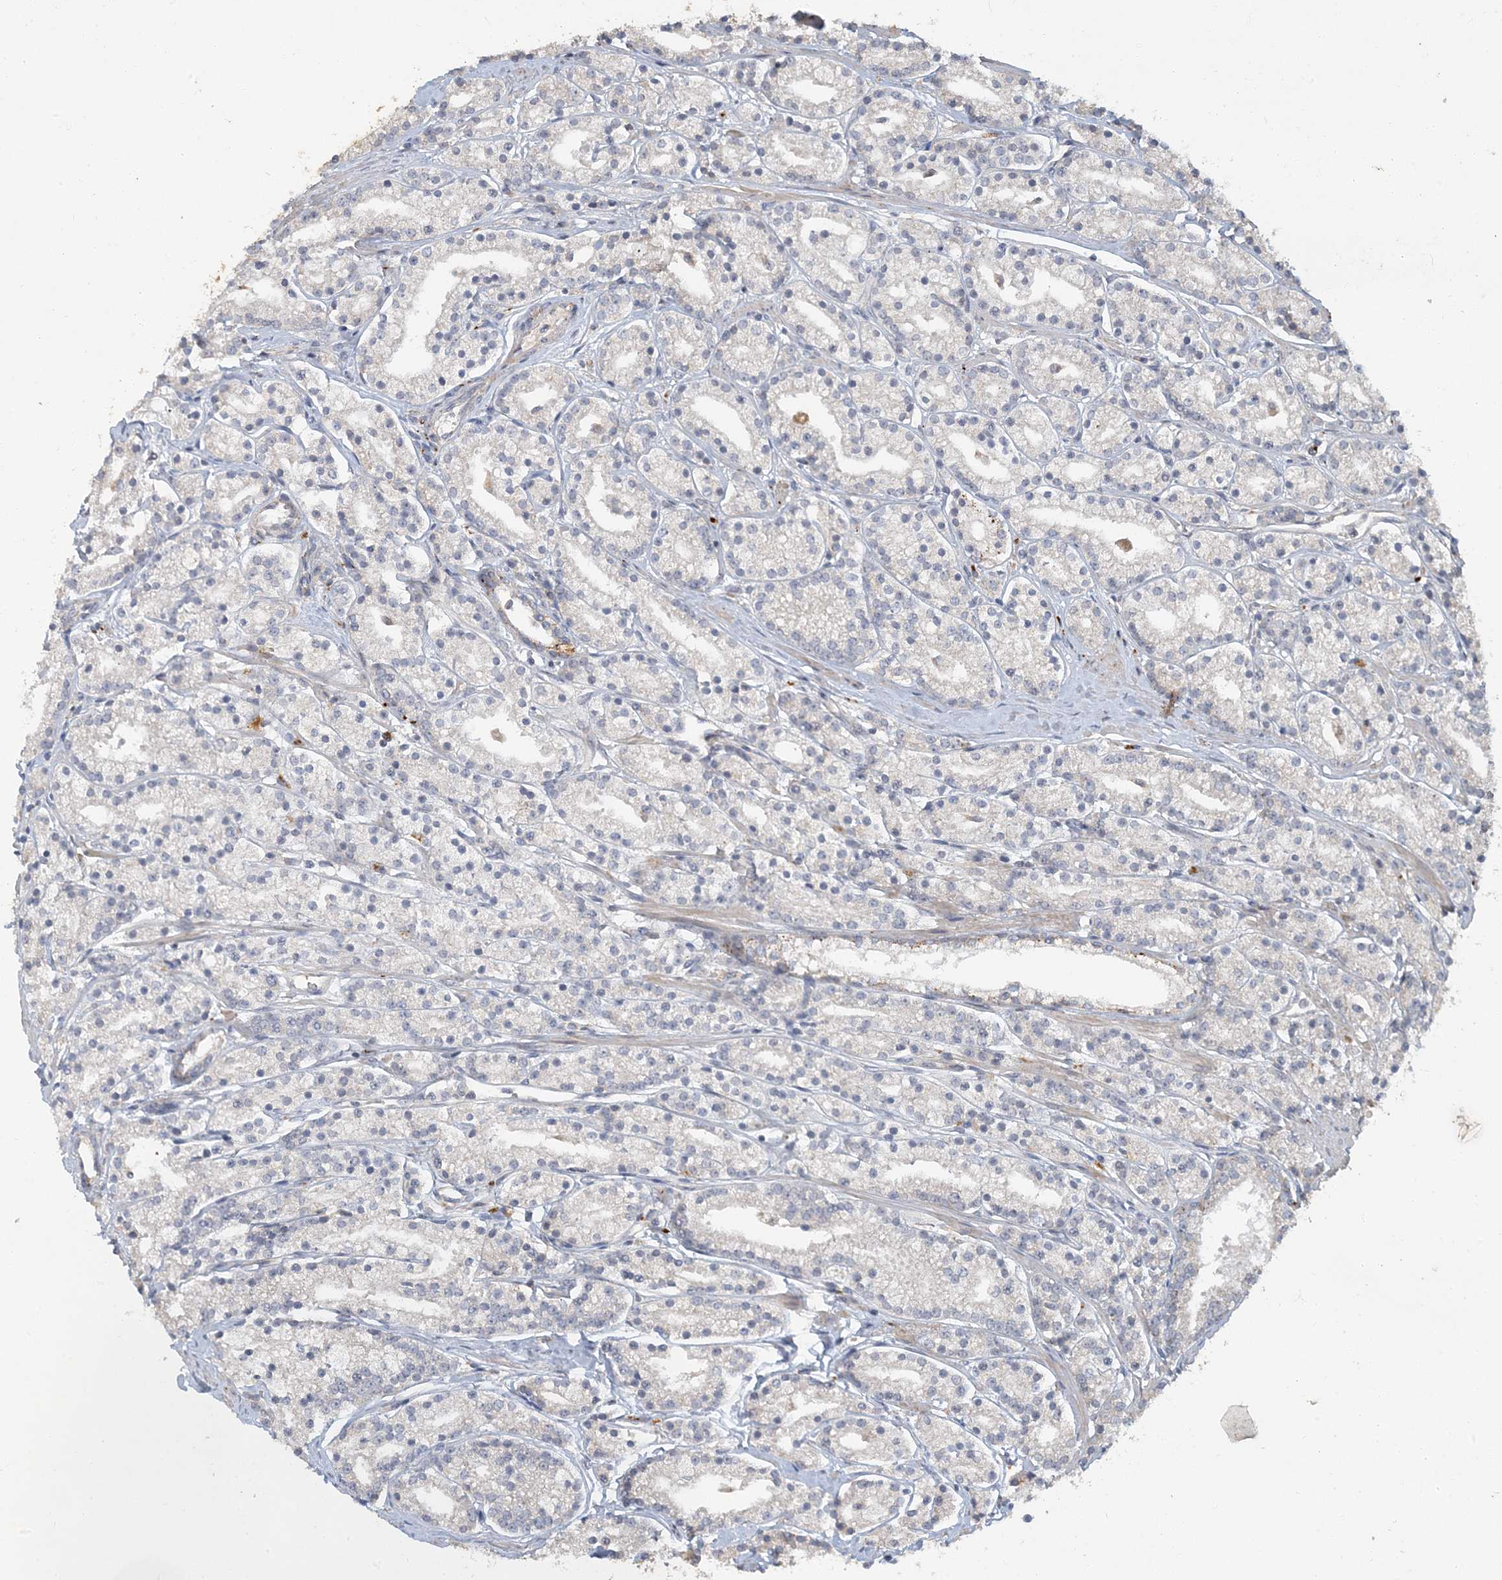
{"staining": {"intensity": "negative", "quantity": "none", "location": "none"}, "tissue": "prostate cancer", "cell_type": "Tumor cells", "image_type": "cancer", "snomed": [{"axis": "morphology", "description": "Adenocarcinoma, High grade"}, {"axis": "topography", "description": "Prostate"}], "caption": "The photomicrograph exhibits no staining of tumor cells in prostate cancer (high-grade adenocarcinoma).", "gene": "LTN1", "patient": {"sex": "male", "age": 69}}